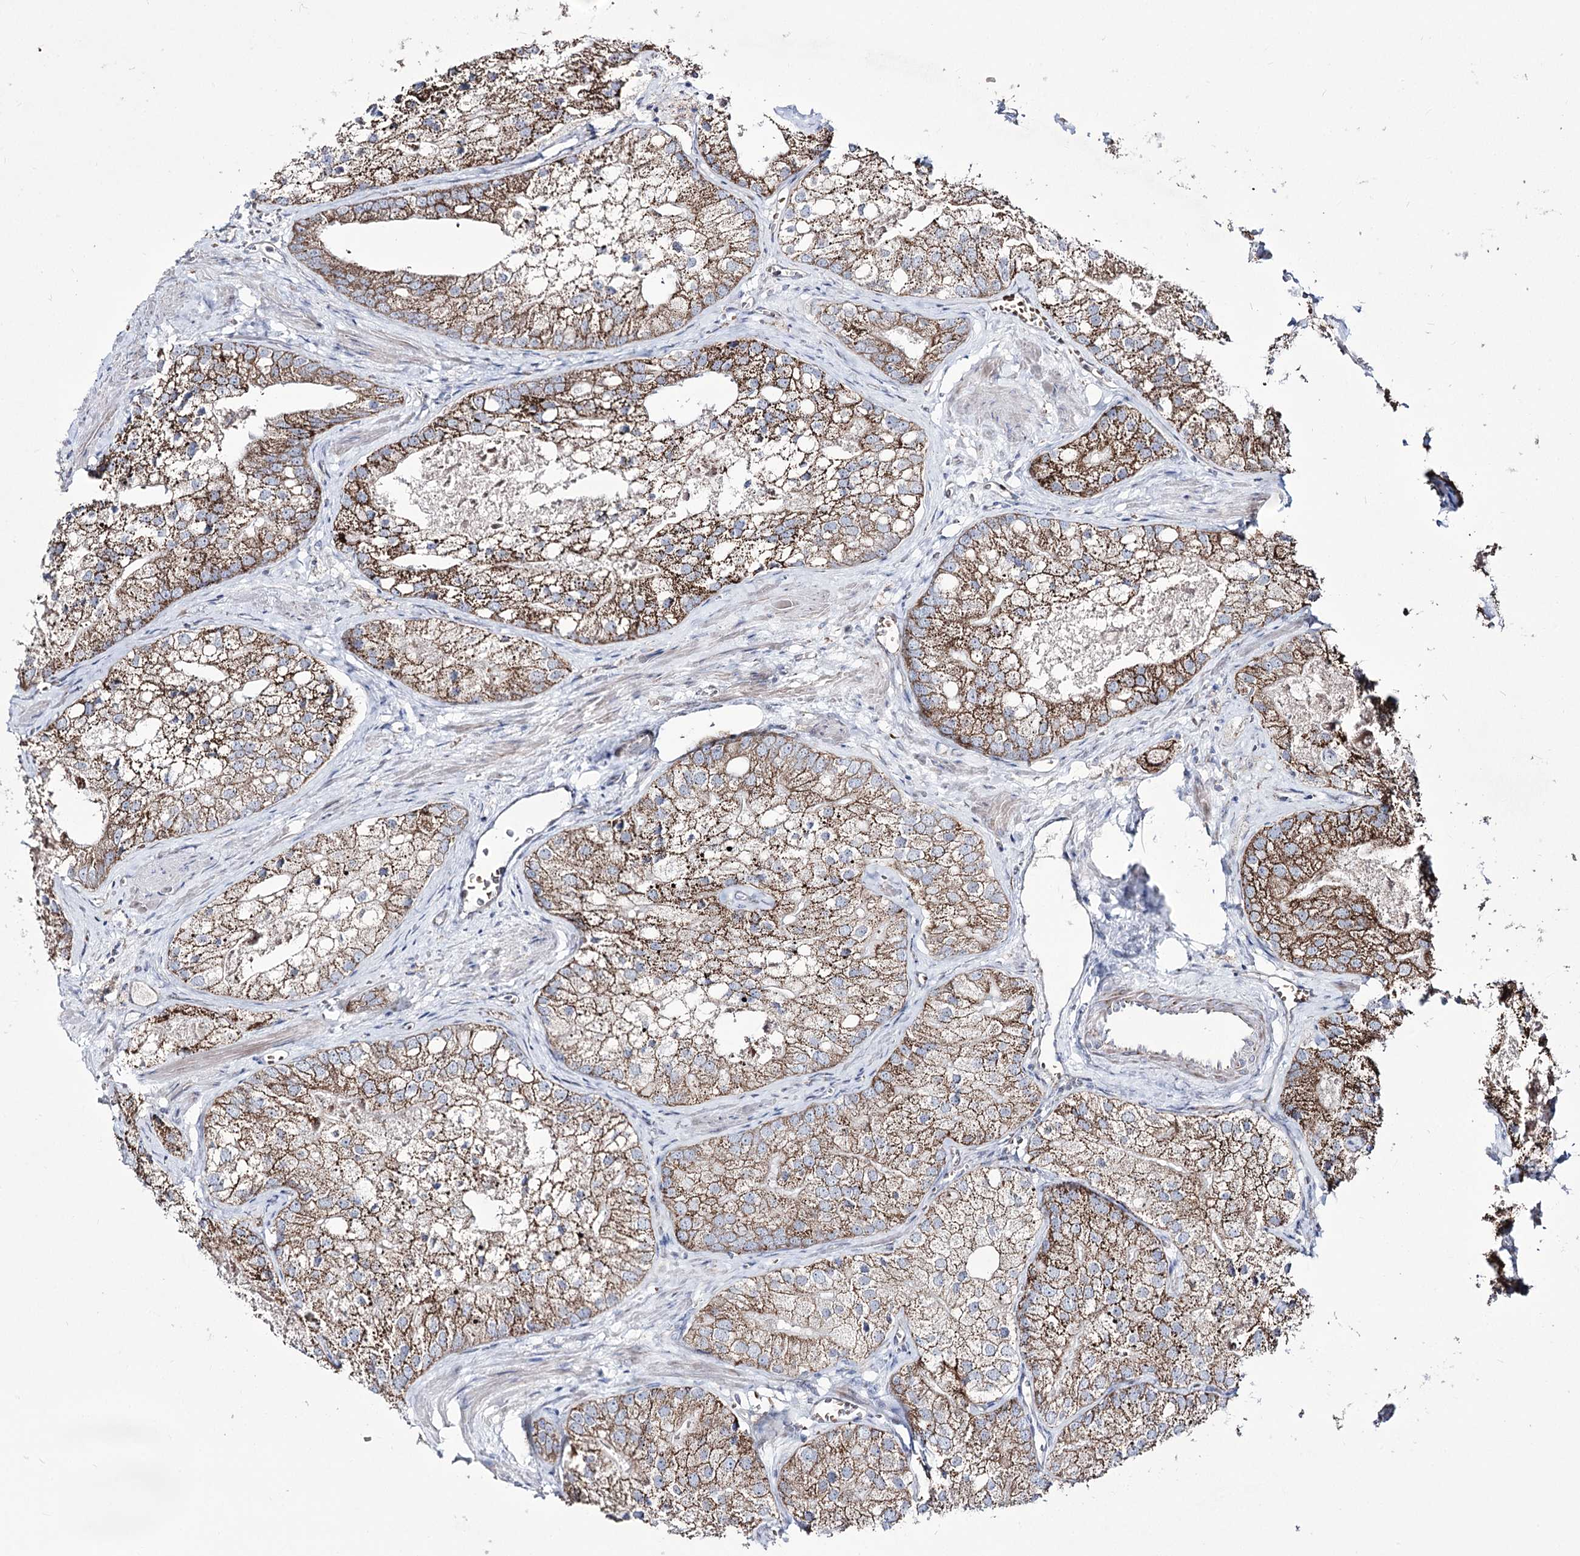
{"staining": {"intensity": "moderate", "quantity": ">75%", "location": "cytoplasmic/membranous"}, "tissue": "prostate cancer", "cell_type": "Tumor cells", "image_type": "cancer", "snomed": [{"axis": "morphology", "description": "Adenocarcinoma, Low grade"}, {"axis": "topography", "description": "Prostate"}], "caption": "This histopathology image exhibits immunohistochemistry staining of prostate cancer (adenocarcinoma (low-grade)), with medium moderate cytoplasmic/membranous positivity in approximately >75% of tumor cells.", "gene": "OSBPL5", "patient": {"sex": "male", "age": 69}}